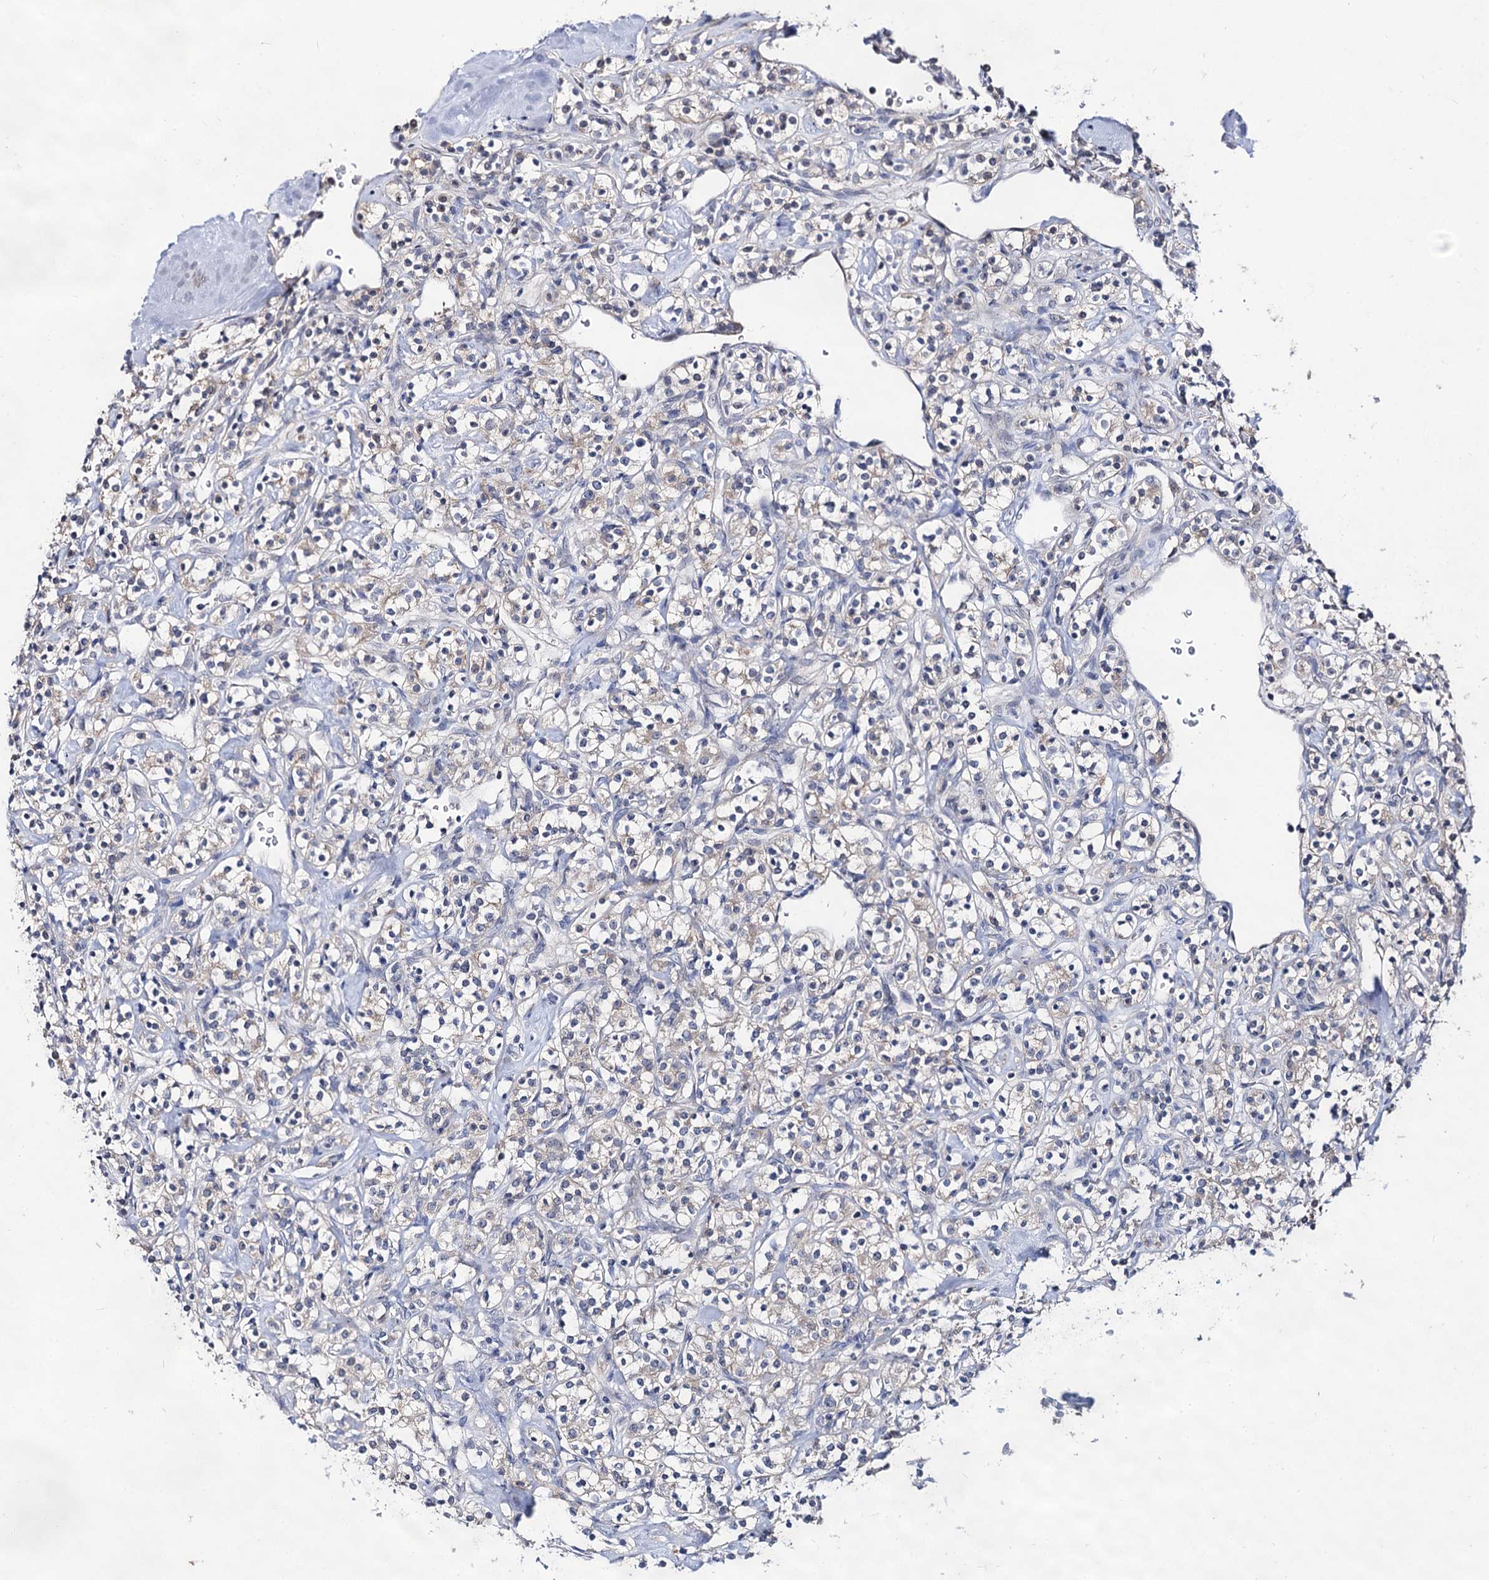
{"staining": {"intensity": "negative", "quantity": "none", "location": "none"}, "tissue": "renal cancer", "cell_type": "Tumor cells", "image_type": "cancer", "snomed": [{"axis": "morphology", "description": "Adenocarcinoma, NOS"}, {"axis": "topography", "description": "Kidney"}], "caption": "Protein analysis of adenocarcinoma (renal) shows no significant expression in tumor cells. (Immunohistochemistry (ihc), brightfield microscopy, high magnification).", "gene": "ARFIP2", "patient": {"sex": "male", "age": 77}}